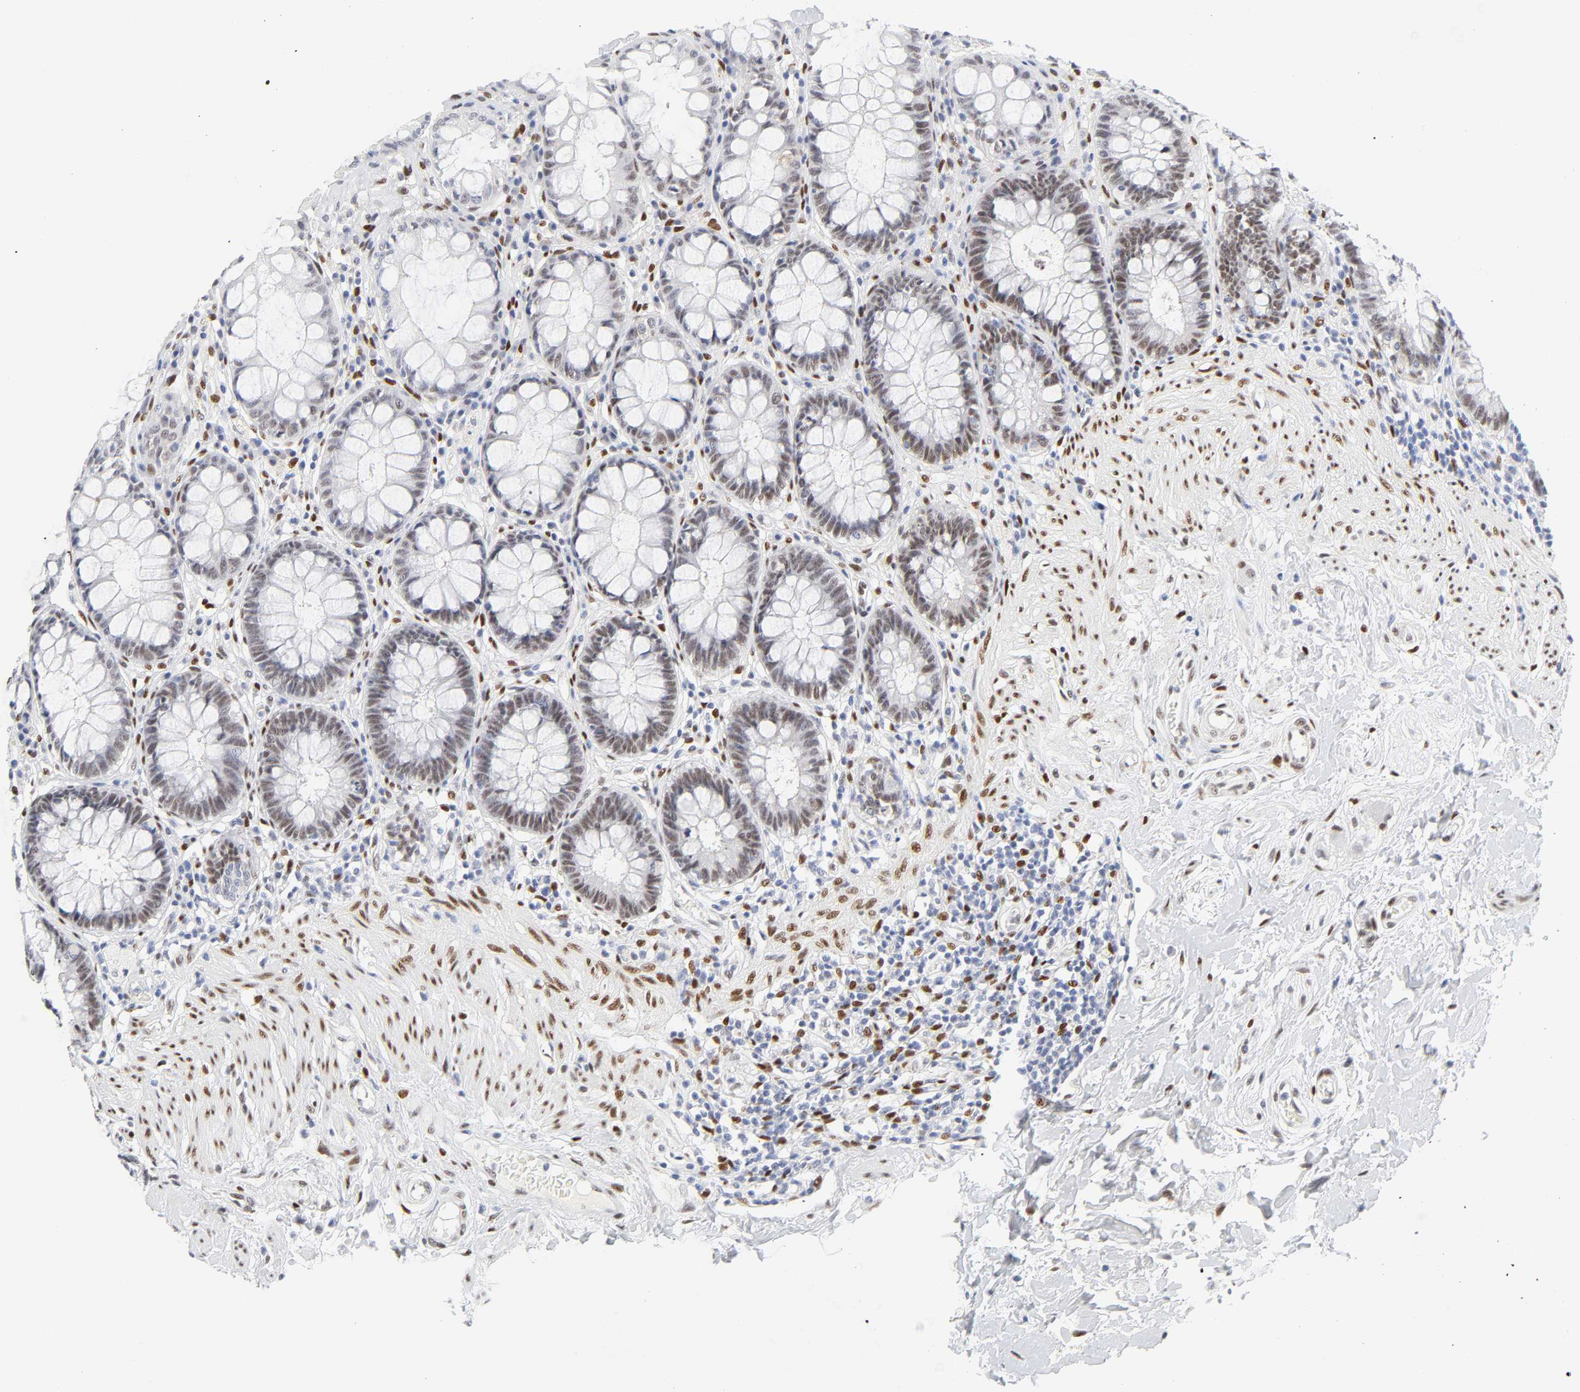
{"staining": {"intensity": "weak", "quantity": ">75%", "location": "nuclear"}, "tissue": "rectum", "cell_type": "Glandular cells", "image_type": "normal", "snomed": [{"axis": "morphology", "description": "Normal tissue, NOS"}, {"axis": "topography", "description": "Rectum"}], "caption": "IHC staining of benign rectum, which exhibits low levels of weak nuclear staining in approximately >75% of glandular cells indicating weak nuclear protein positivity. The staining was performed using DAB (3,3'-diaminobenzidine) (brown) for protein detection and nuclei were counterstained in hematoxylin (blue).", "gene": "NFIC", "patient": {"sex": "female", "age": 46}}